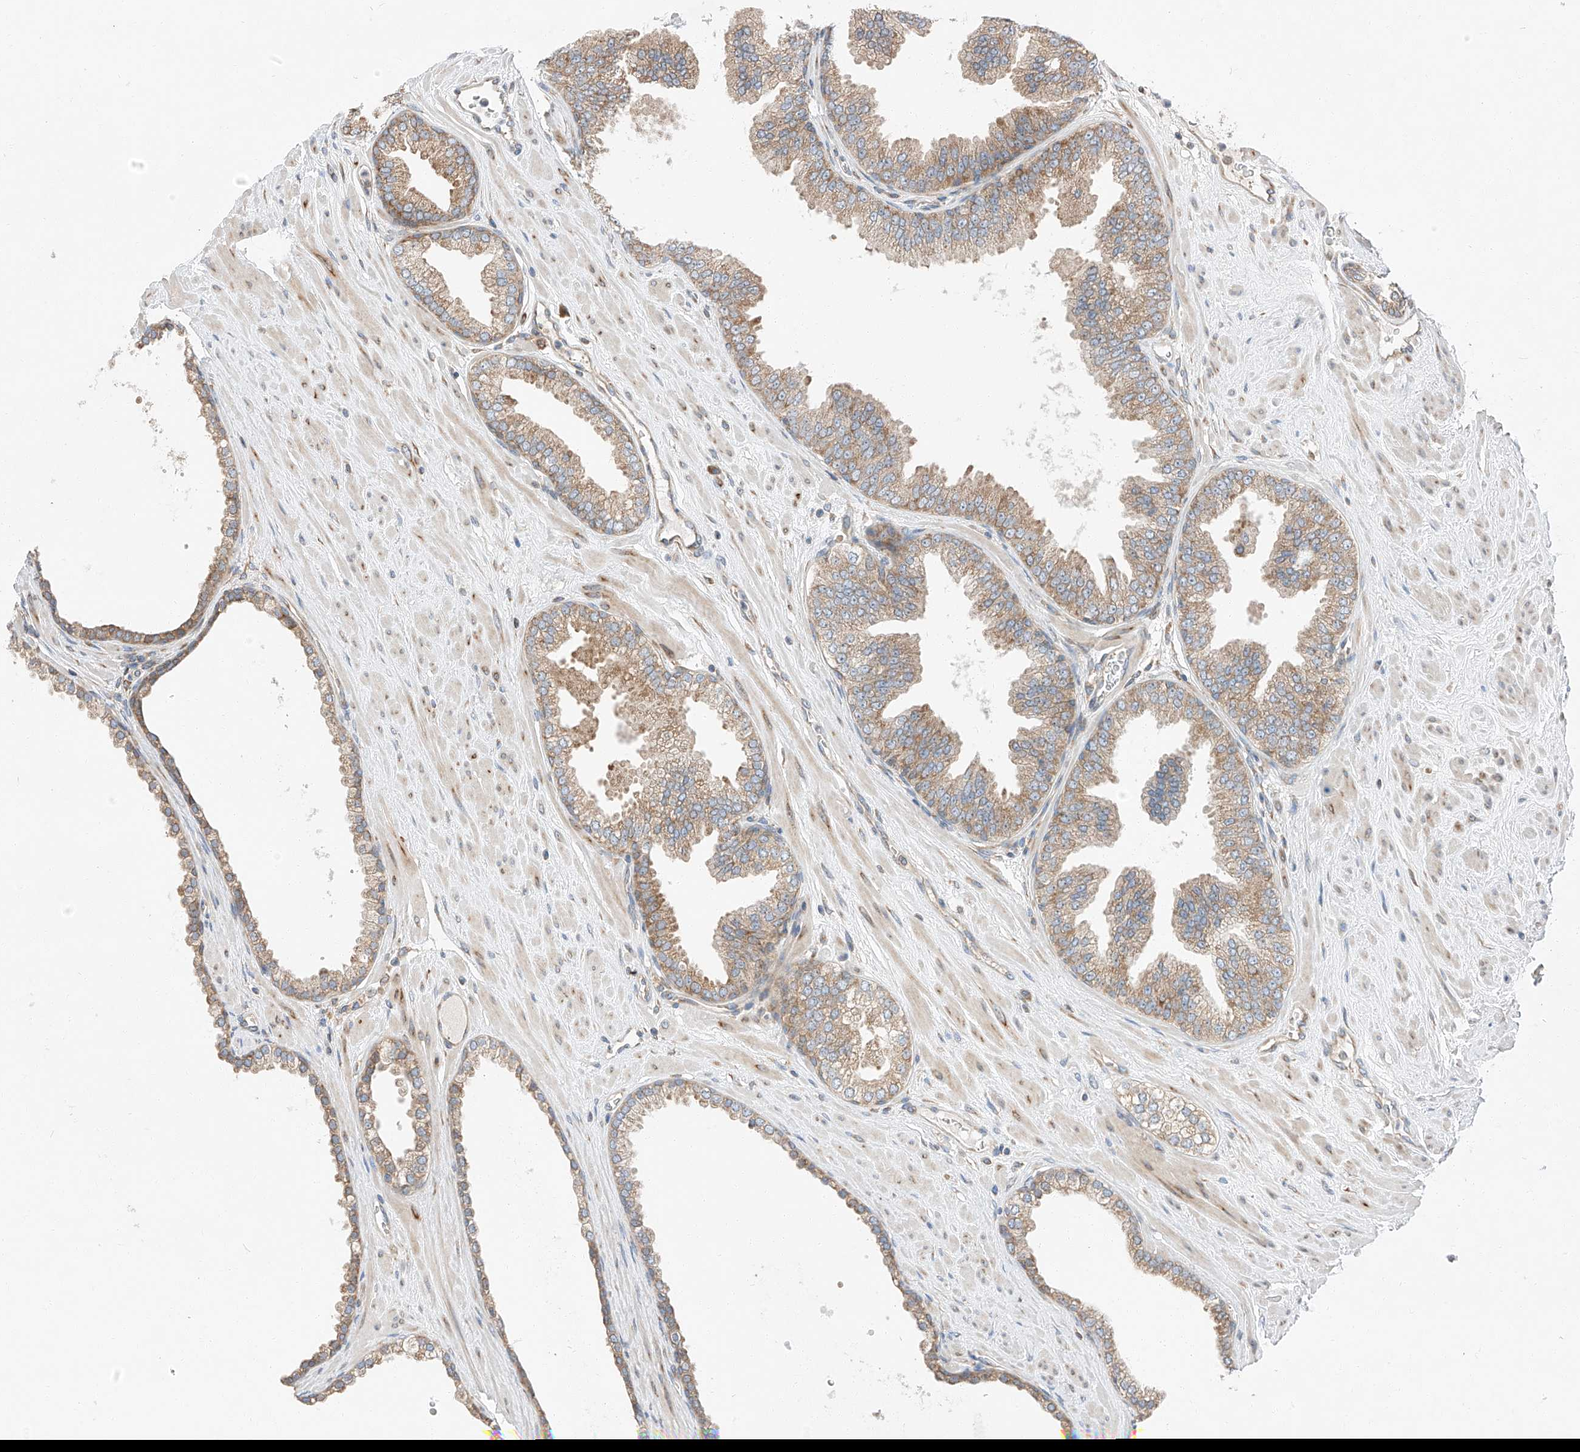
{"staining": {"intensity": "moderate", "quantity": ">75%", "location": "cytoplasmic/membranous"}, "tissue": "prostate cancer", "cell_type": "Tumor cells", "image_type": "cancer", "snomed": [{"axis": "morphology", "description": "Adenocarcinoma, Low grade"}, {"axis": "topography", "description": "Prostate"}], "caption": "Prostate cancer stained for a protein (brown) reveals moderate cytoplasmic/membranous positive staining in about >75% of tumor cells.", "gene": "ZC3H15", "patient": {"sex": "male", "age": 62}}